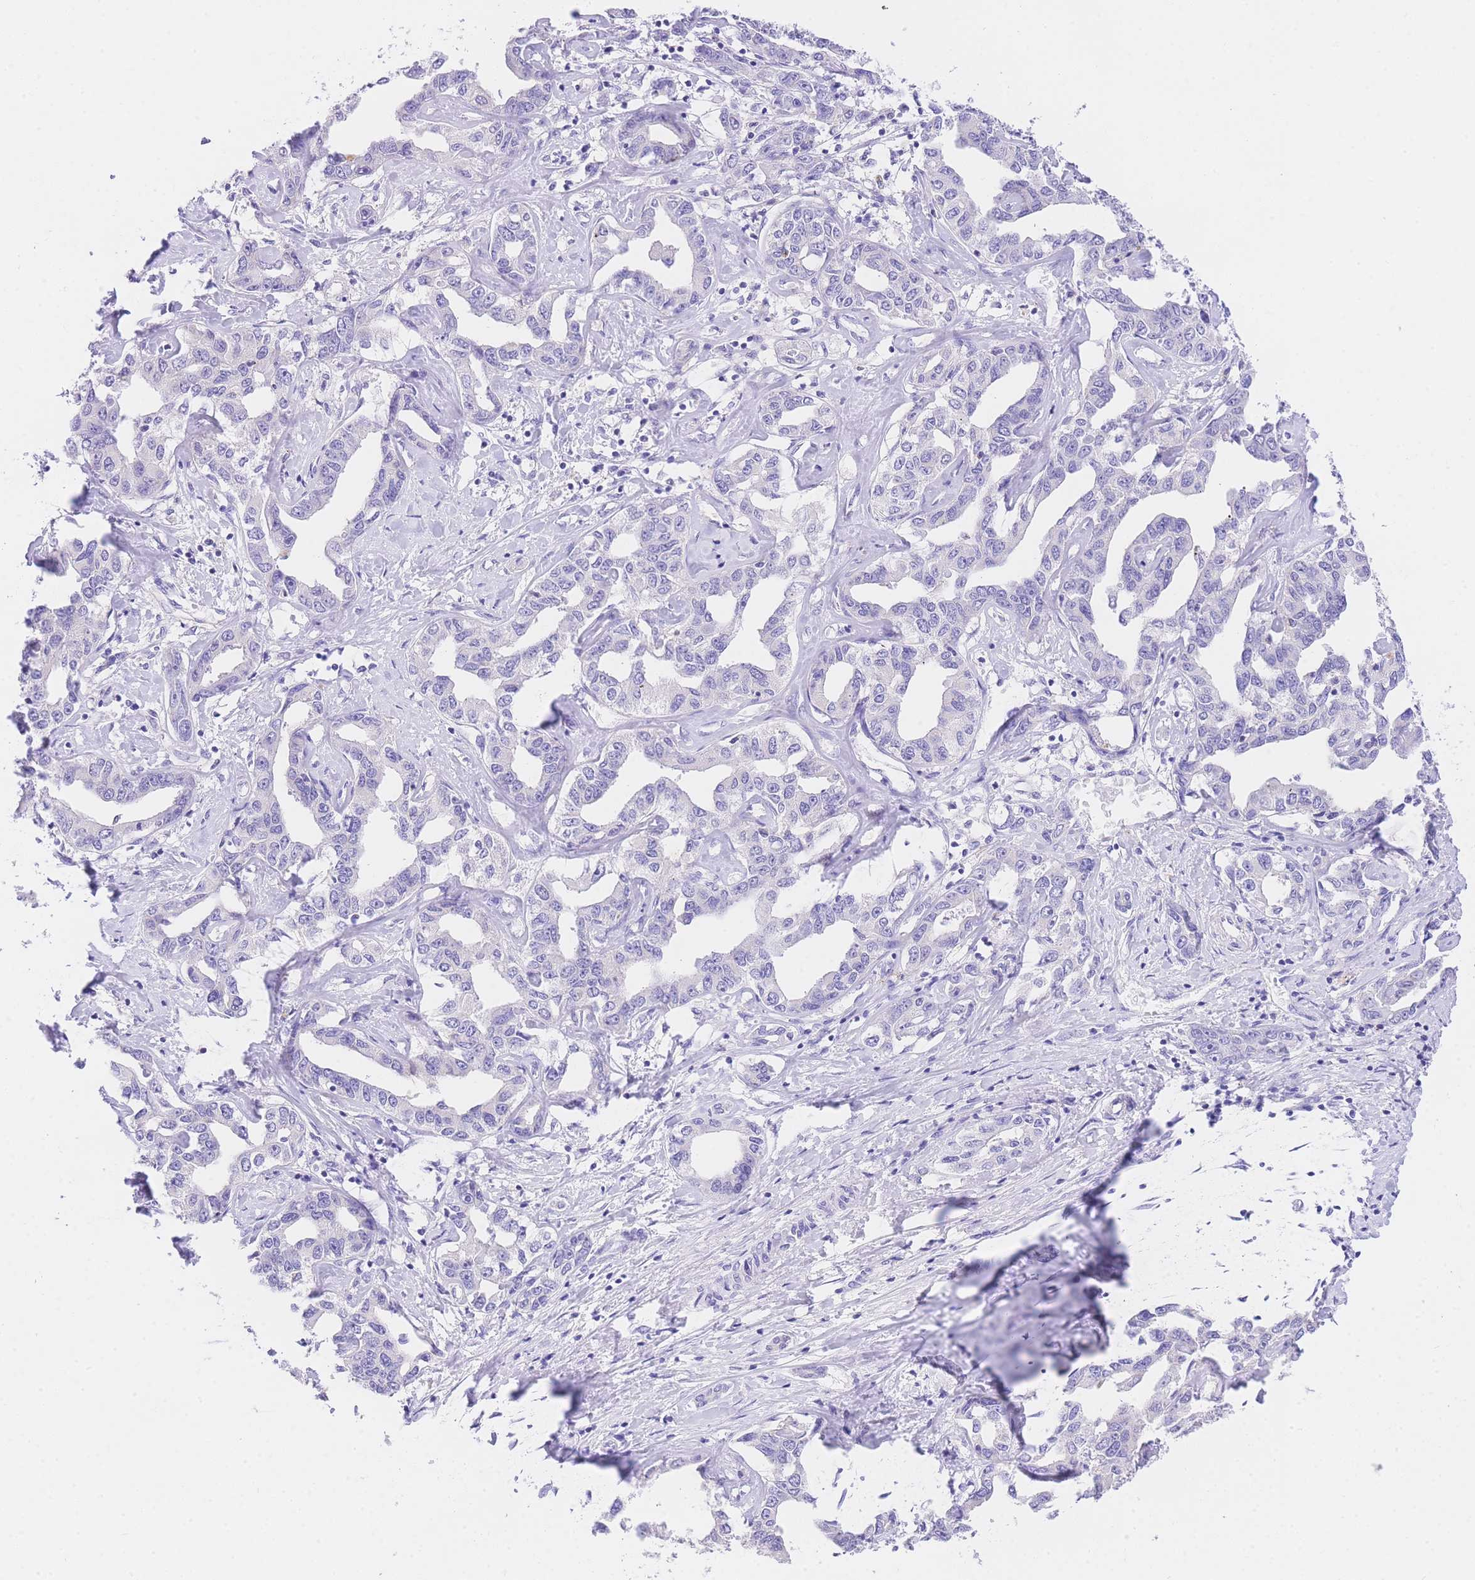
{"staining": {"intensity": "negative", "quantity": "none", "location": "none"}, "tissue": "liver cancer", "cell_type": "Tumor cells", "image_type": "cancer", "snomed": [{"axis": "morphology", "description": "Cholangiocarcinoma"}, {"axis": "topography", "description": "Liver"}], "caption": "Liver cholangiocarcinoma was stained to show a protein in brown. There is no significant positivity in tumor cells. Brightfield microscopy of immunohistochemistry stained with DAB (brown) and hematoxylin (blue), captured at high magnification.", "gene": "EPN2", "patient": {"sex": "male", "age": 59}}